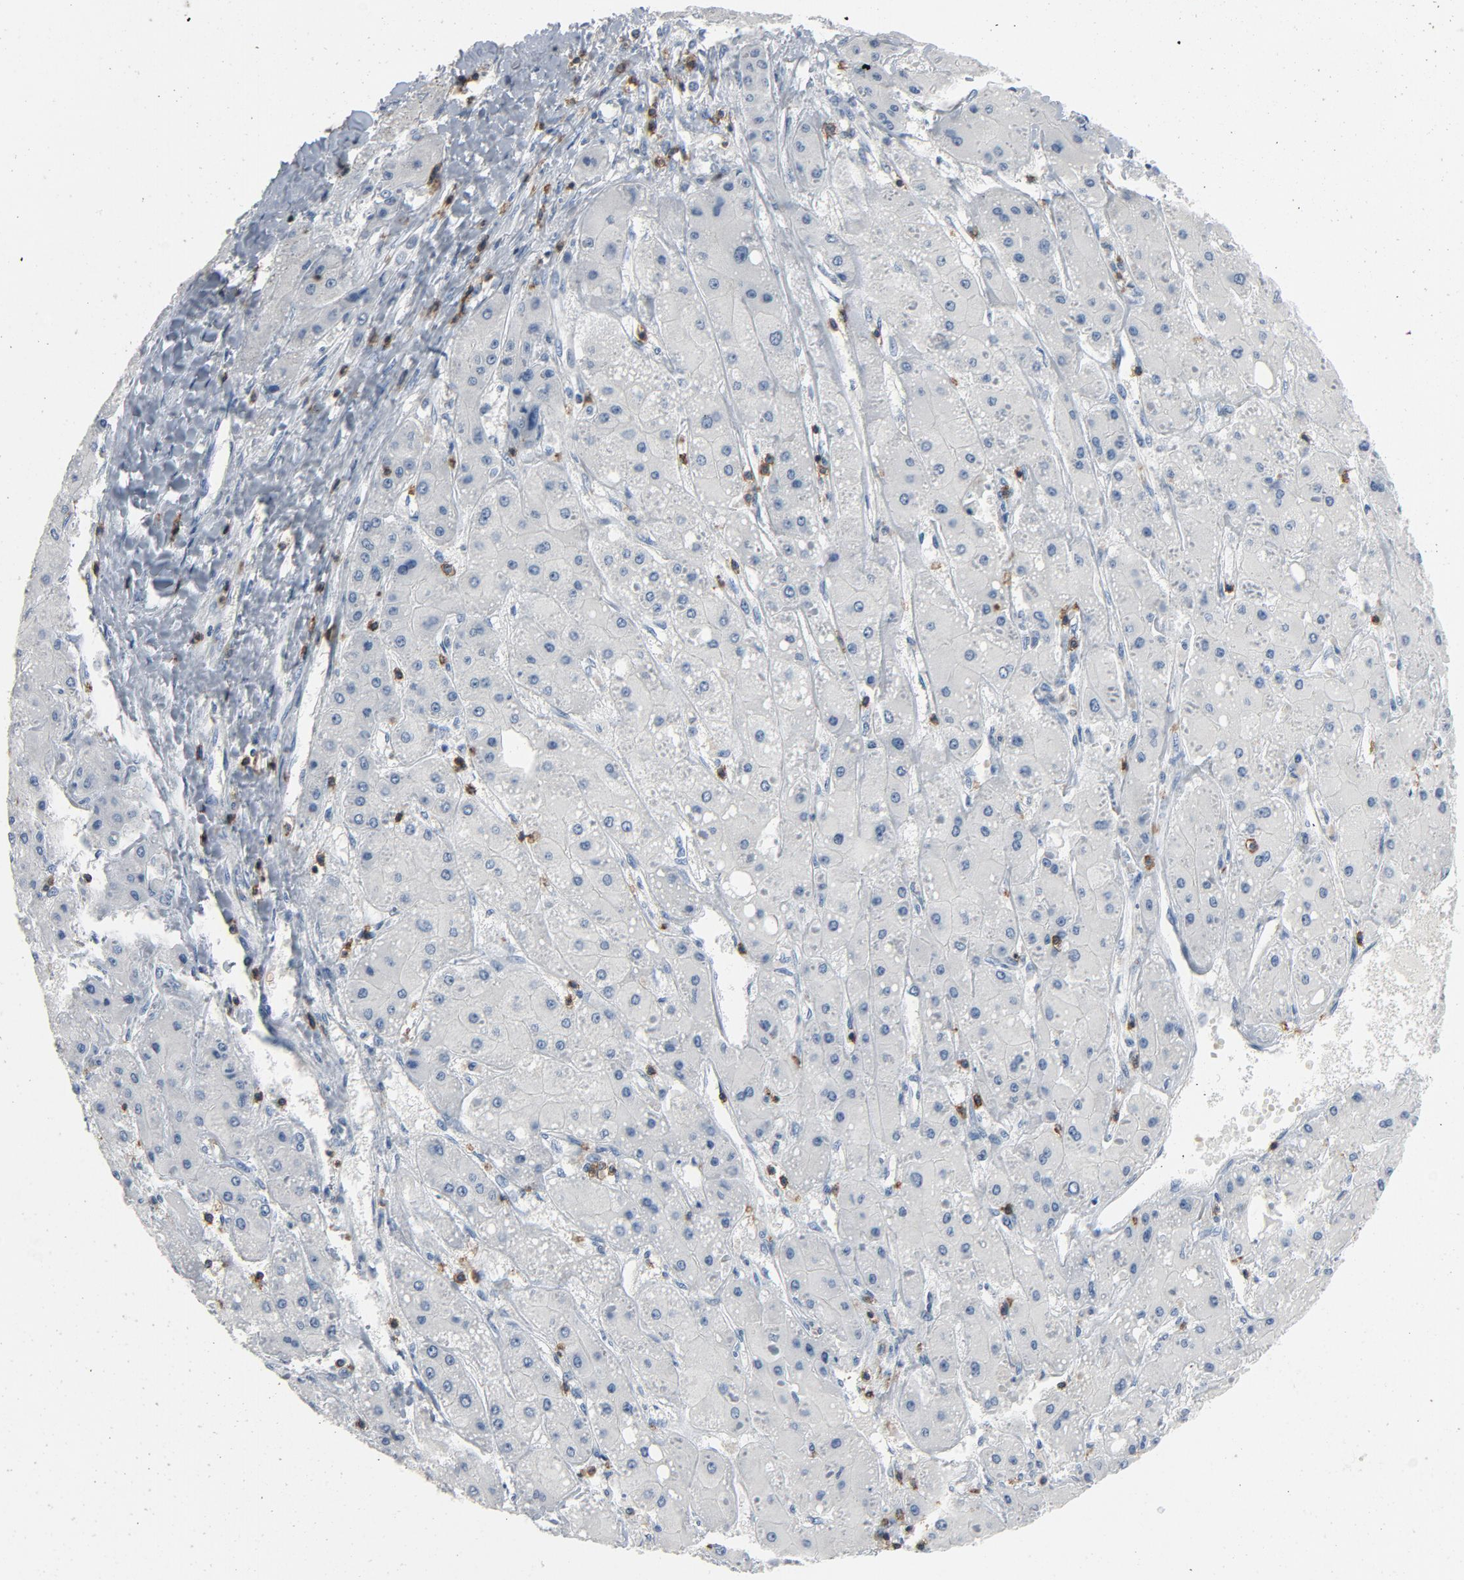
{"staining": {"intensity": "negative", "quantity": "none", "location": "none"}, "tissue": "liver cancer", "cell_type": "Tumor cells", "image_type": "cancer", "snomed": [{"axis": "morphology", "description": "Carcinoma, Hepatocellular, NOS"}, {"axis": "topography", "description": "Liver"}], "caption": "This is a image of immunohistochemistry (IHC) staining of liver cancer (hepatocellular carcinoma), which shows no staining in tumor cells. Nuclei are stained in blue.", "gene": "LCK", "patient": {"sex": "female", "age": 52}}